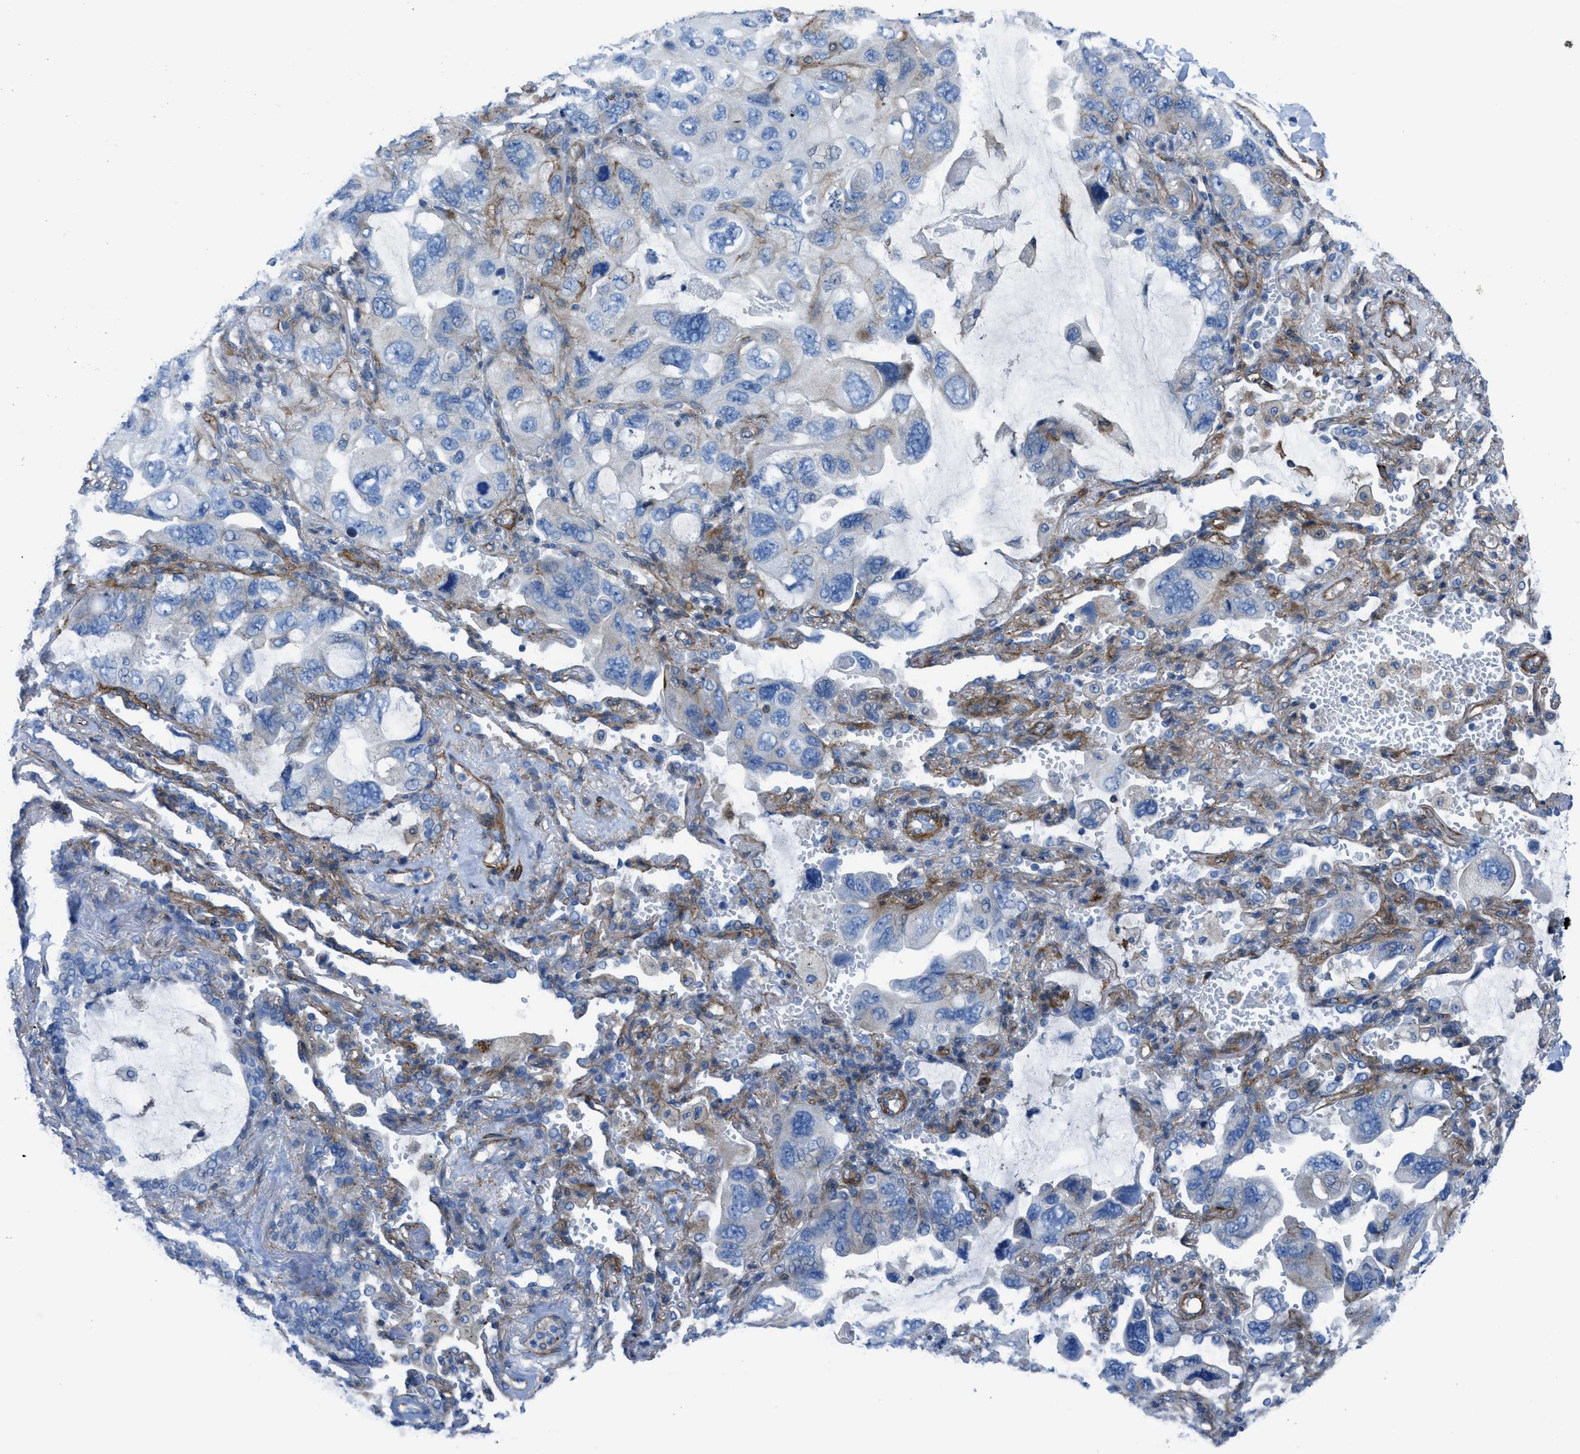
{"staining": {"intensity": "negative", "quantity": "none", "location": "none"}, "tissue": "lung cancer", "cell_type": "Tumor cells", "image_type": "cancer", "snomed": [{"axis": "morphology", "description": "Squamous cell carcinoma, NOS"}, {"axis": "topography", "description": "Lung"}], "caption": "IHC of squamous cell carcinoma (lung) exhibits no expression in tumor cells.", "gene": "KCNH7", "patient": {"sex": "female", "age": 73}}